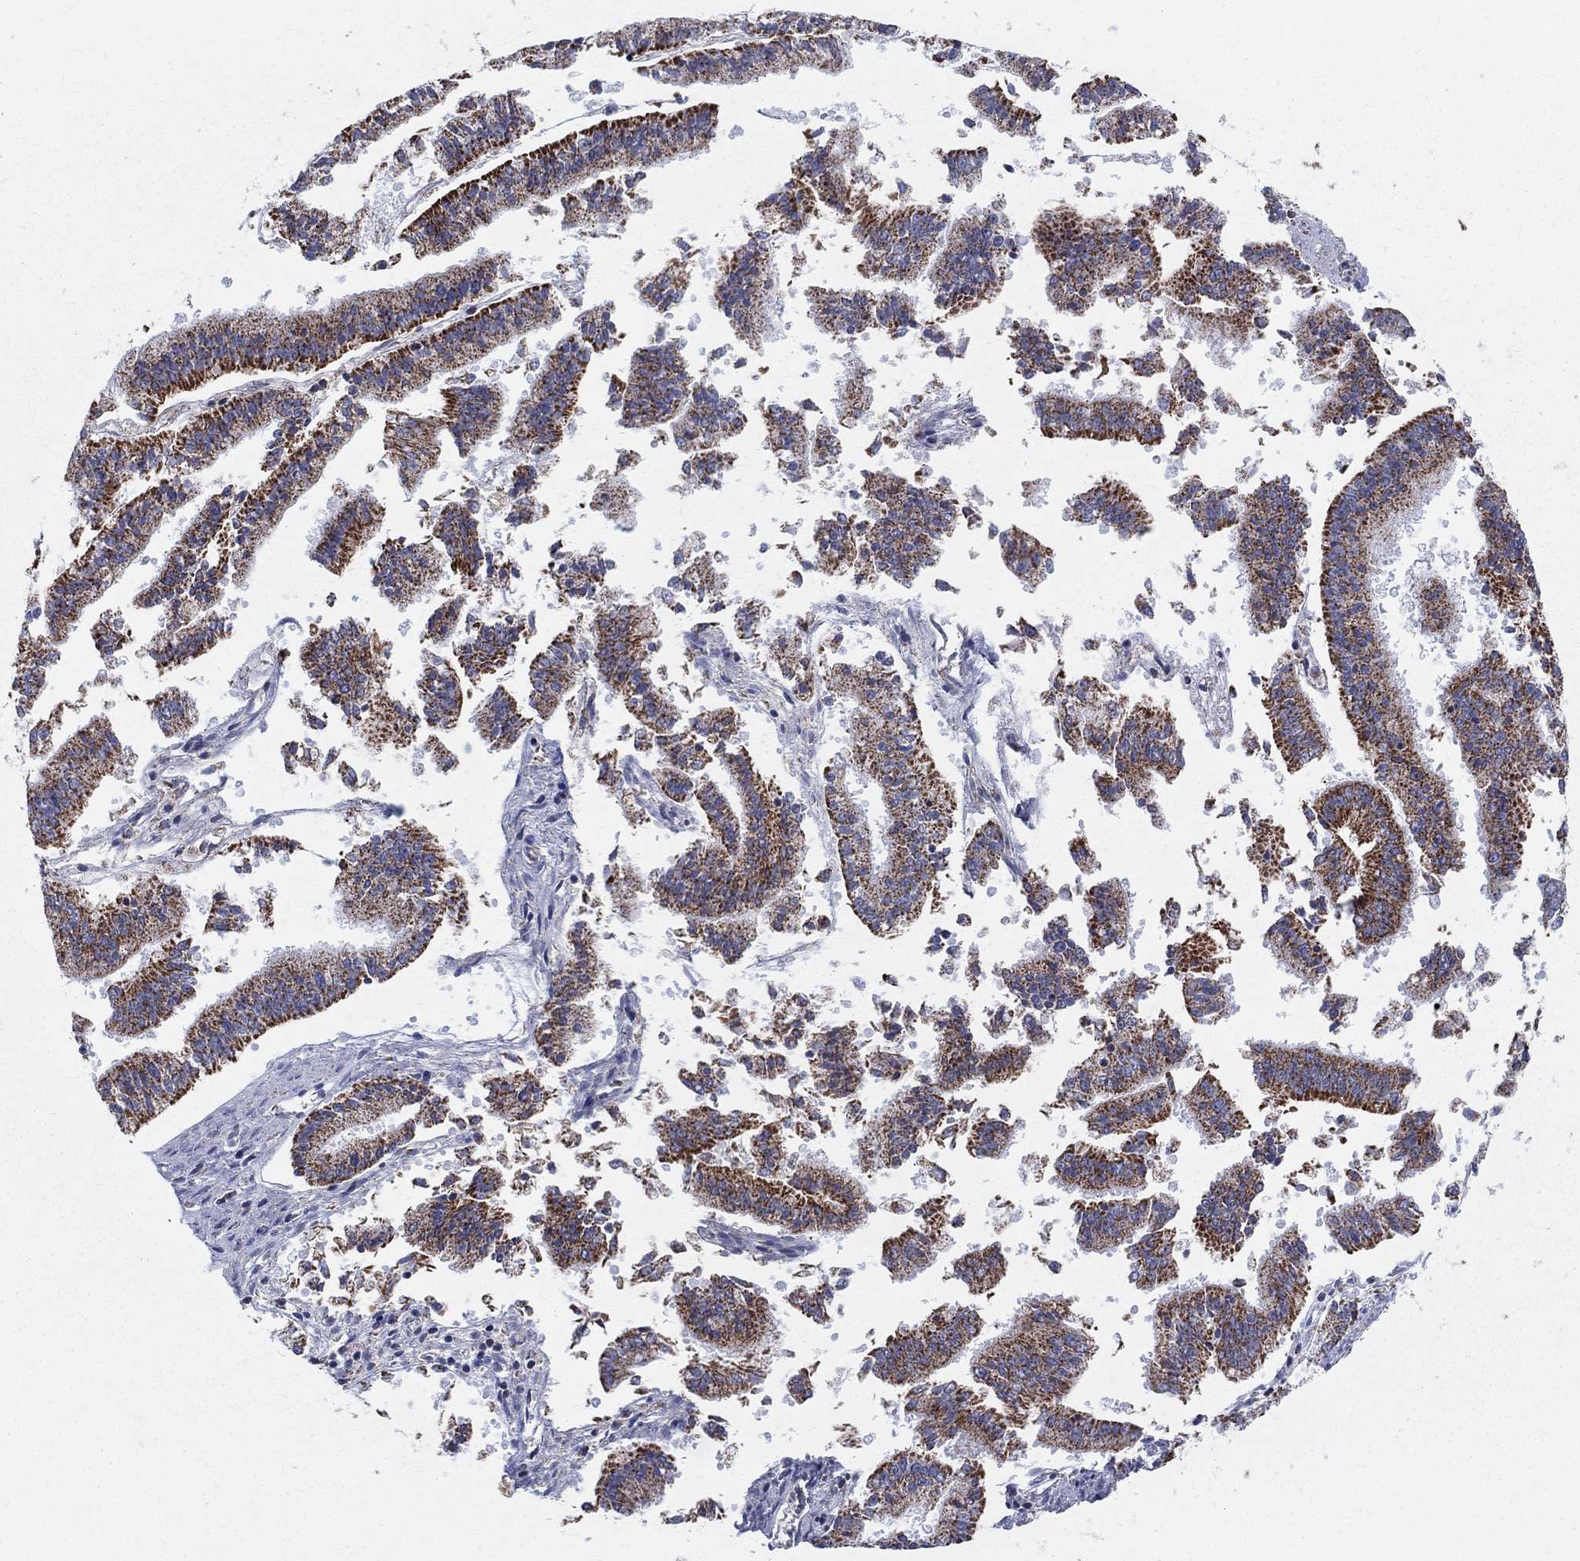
{"staining": {"intensity": "strong", "quantity": "25%-75%", "location": "cytoplasmic/membranous"}, "tissue": "endometrial cancer", "cell_type": "Tumor cells", "image_type": "cancer", "snomed": [{"axis": "morphology", "description": "Adenocarcinoma, NOS"}, {"axis": "topography", "description": "Endometrium"}], "caption": "There is high levels of strong cytoplasmic/membranous staining in tumor cells of endometrial cancer (adenocarcinoma), as demonstrated by immunohistochemical staining (brown color).", "gene": "KISS1R", "patient": {"sex": "female", "age": 66}}